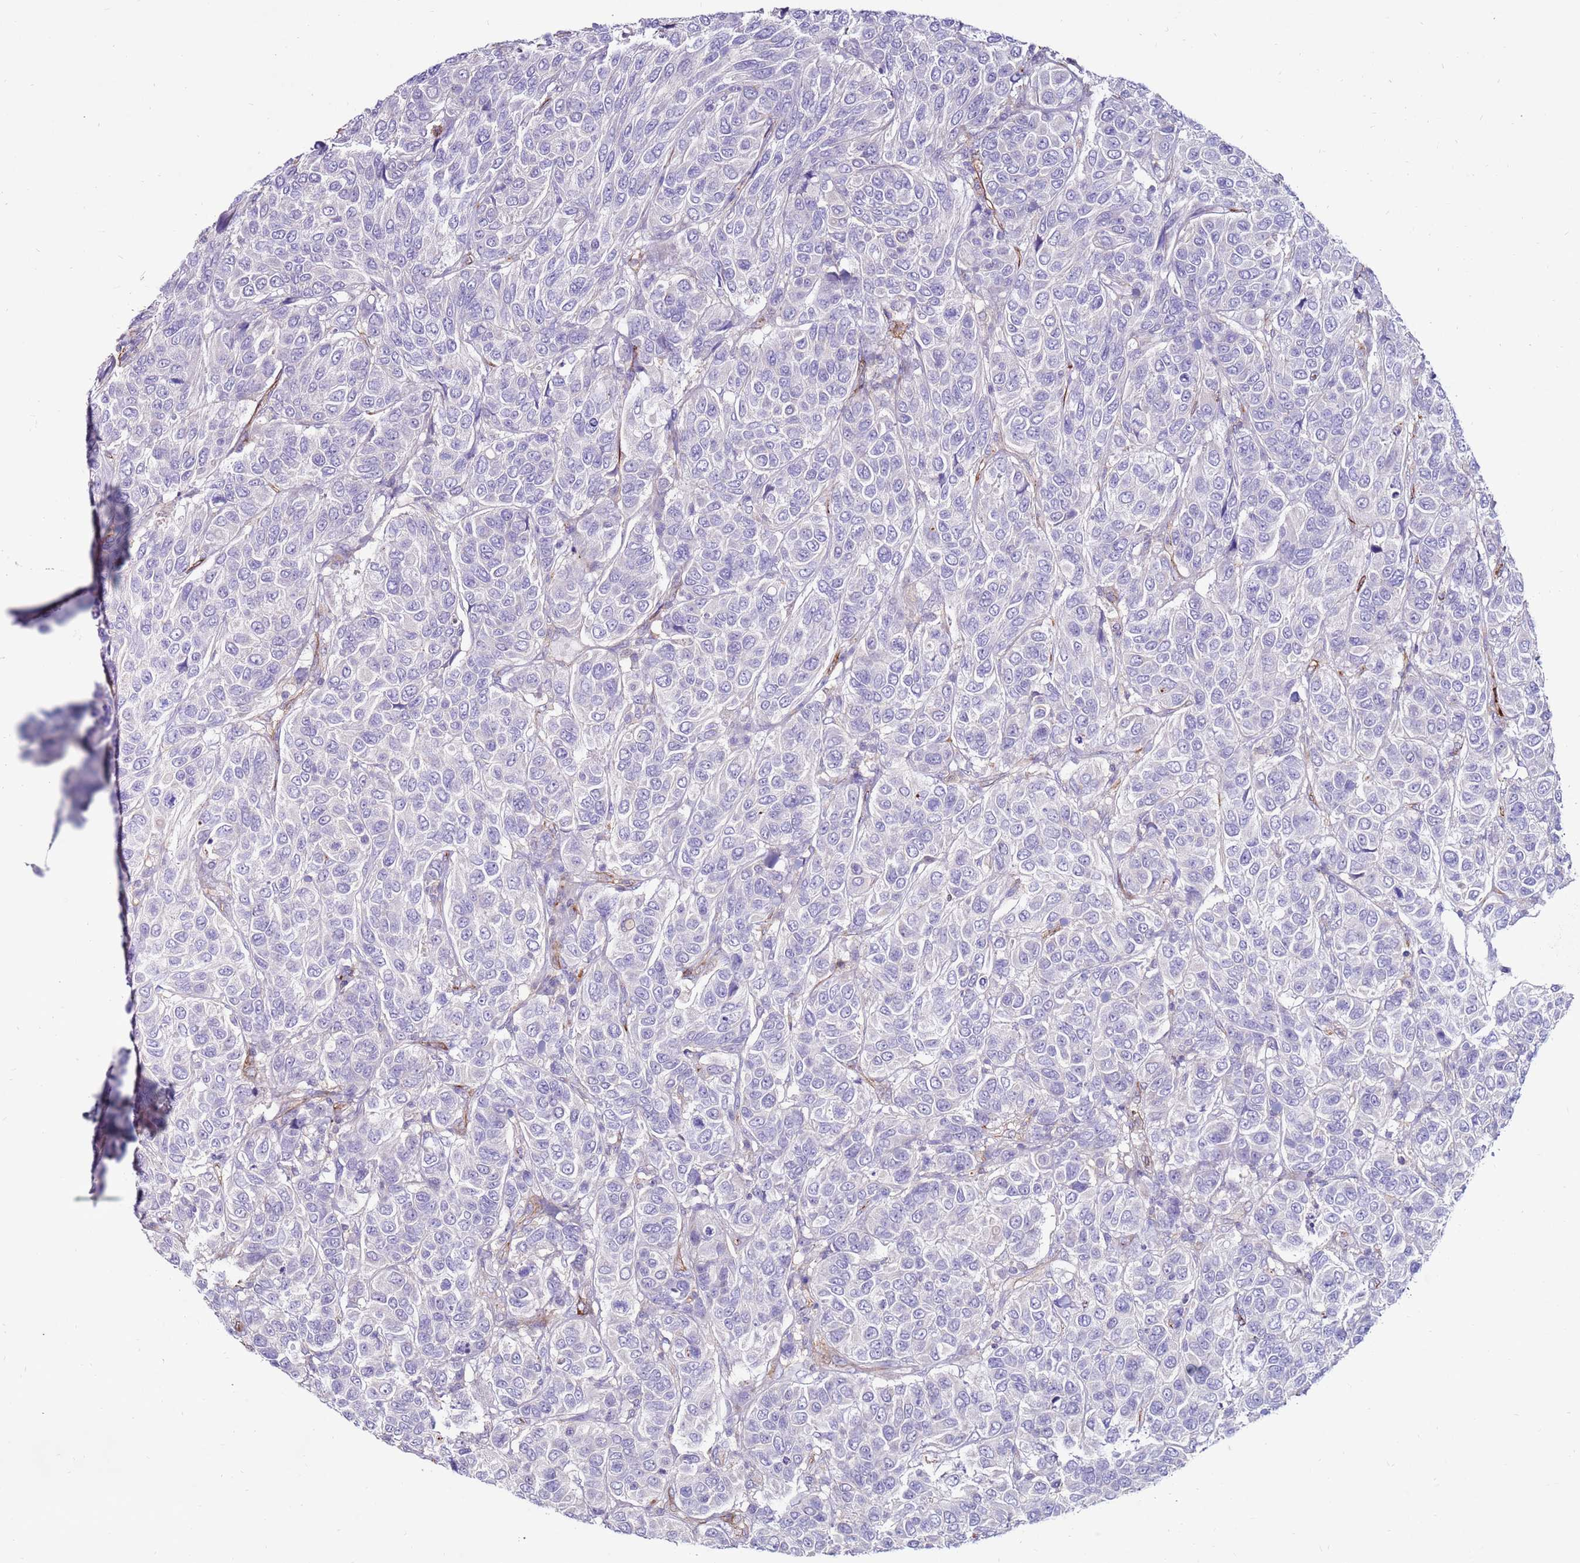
{"staining": {"intensity": "negative", "quantity": "none", "location": "none"}, "tissue": "breast cancer", "cell_type": "Tumor cells", "image_type": "cancer", "snomed": [{"axis": "morphology", "description": "Duct carcinoma"}, {"axis": "topography", "description": "Breast"}], "caption": "DAB (3,3'-diaminobenzidine) immunohistochemical staining of human invasive ductal carcinoma (breast) demonstrates no significant positivity in tumor cells.", "gene": "CLEC4M", "patient": {"sex": "female", "age": 55}}